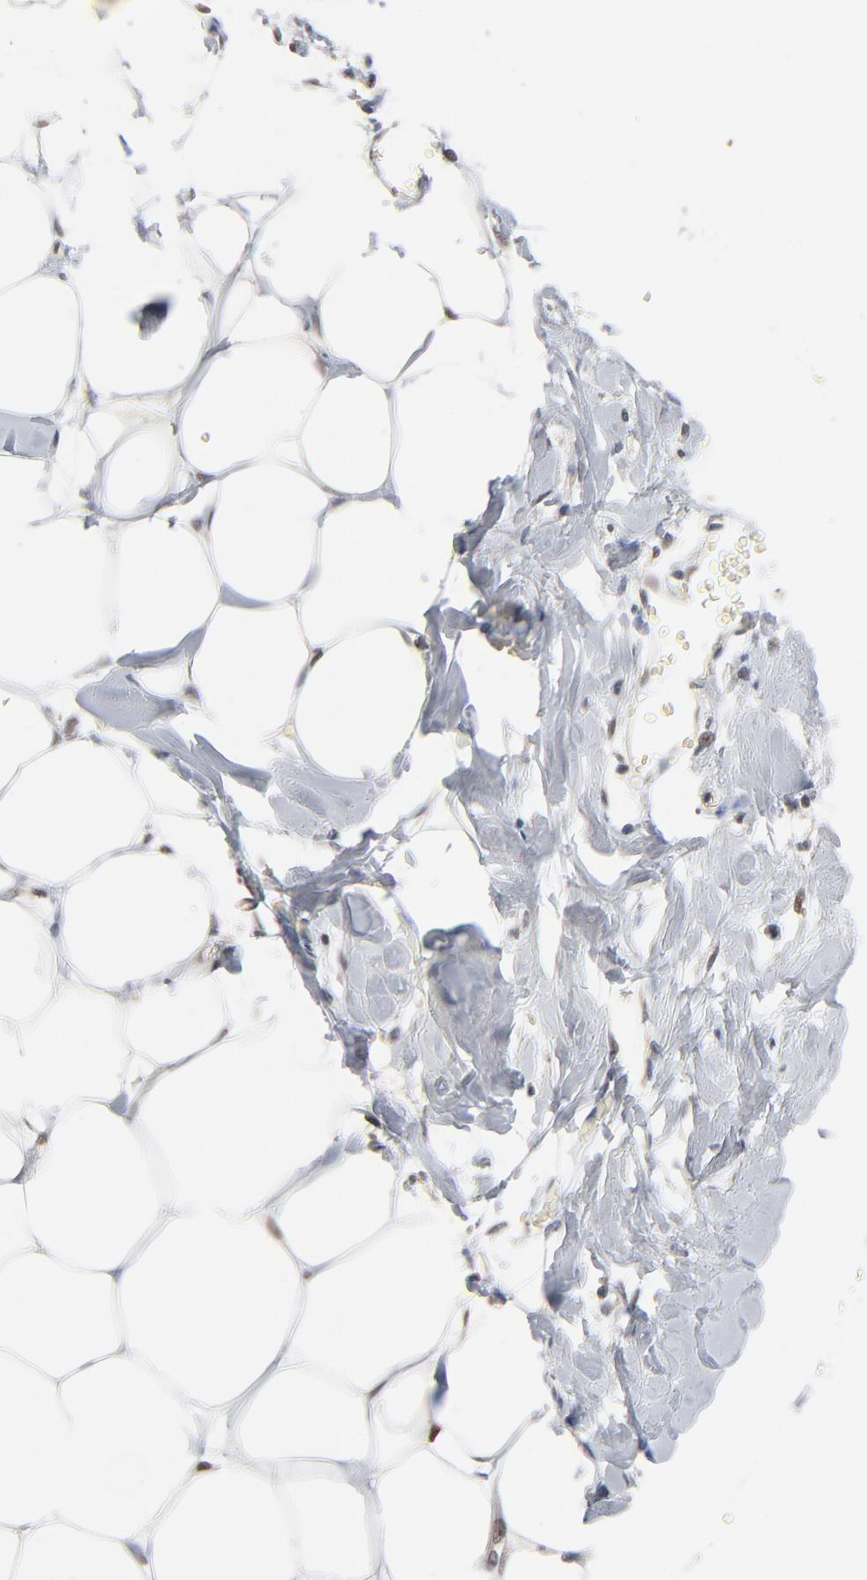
{"staining": {"intensity": "negative", "quantity": "none", "location": "none"}, "tissue": "breast", "cell_type": "Adipocytes", "image_type": "normal", "snomed": [{"axis": "morphology", "description": "Normal tissue, NOS"}, {"axis": "topography", "description": "Breast"}, {"axis": "topography", "description": "Adipose tissue"}], "caption": "The image displays no significant expression in adipocytes of breast.", "gene": "EPCAM", "patient": {"sex": "female", "age": 25}}